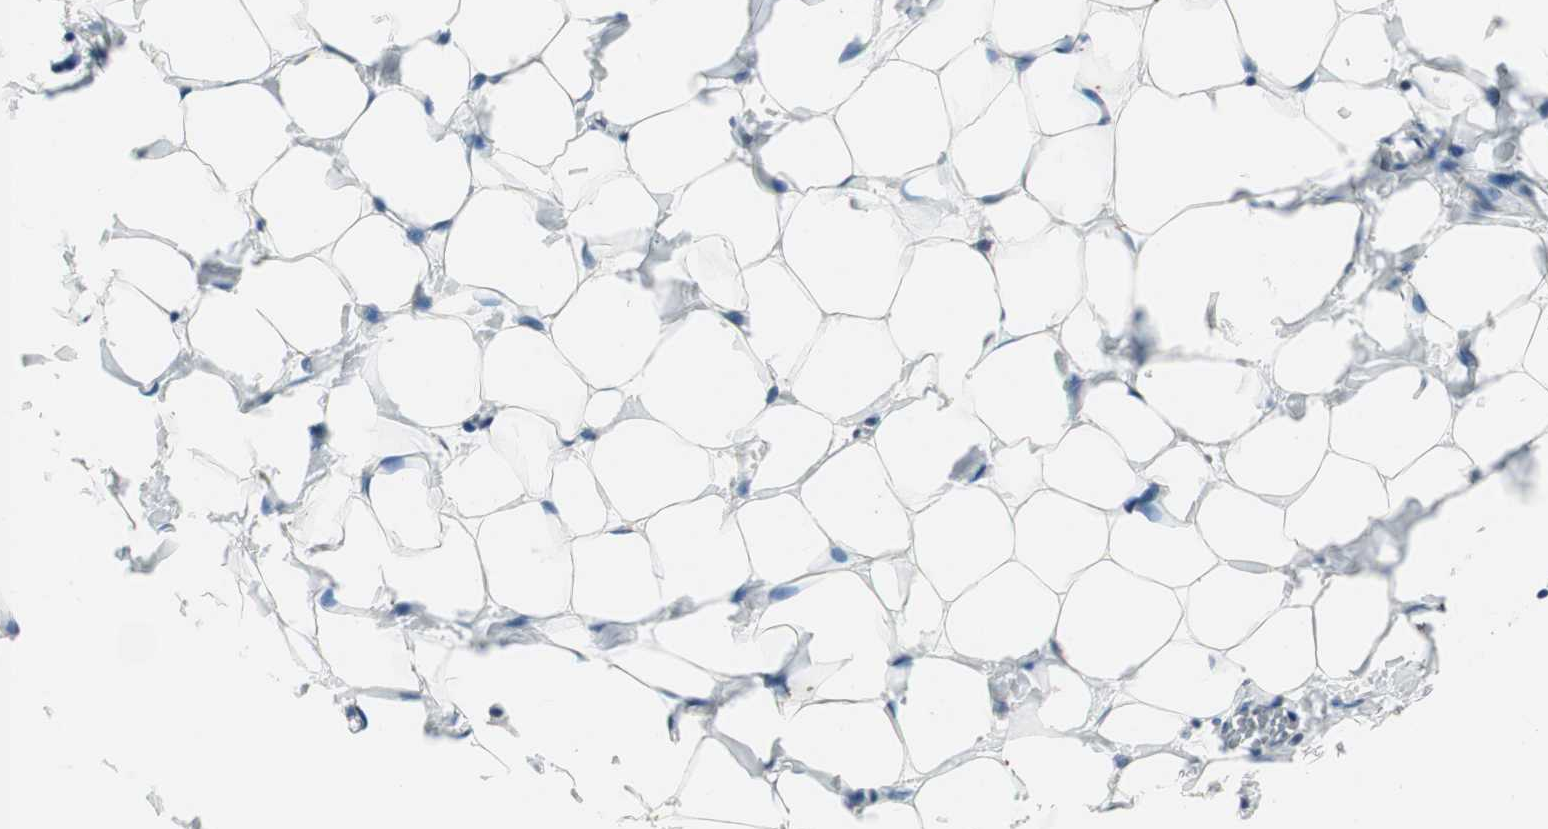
{"staining": {"intensity": "negative", "quantity": "none", "location": "none"}, "tissue": "breast", "cell_type": "Adipocytes", "image_type": "normal", "snomed": [{"axis": "morphology", "description": "Normal tissue, NOS"}, {"axis": "topography", "description": "Breast"}], "caption": "Immunohistochemical staining of unremarkable human breast exhibits no significant positivity in adipocytes. Brightfield microscopy of IHC stained with DAB (brown) and hematoxylin (blue), captured at high magnification.", "gene": "PRKG1", "patient": {"sex": "female", "age": 27}}